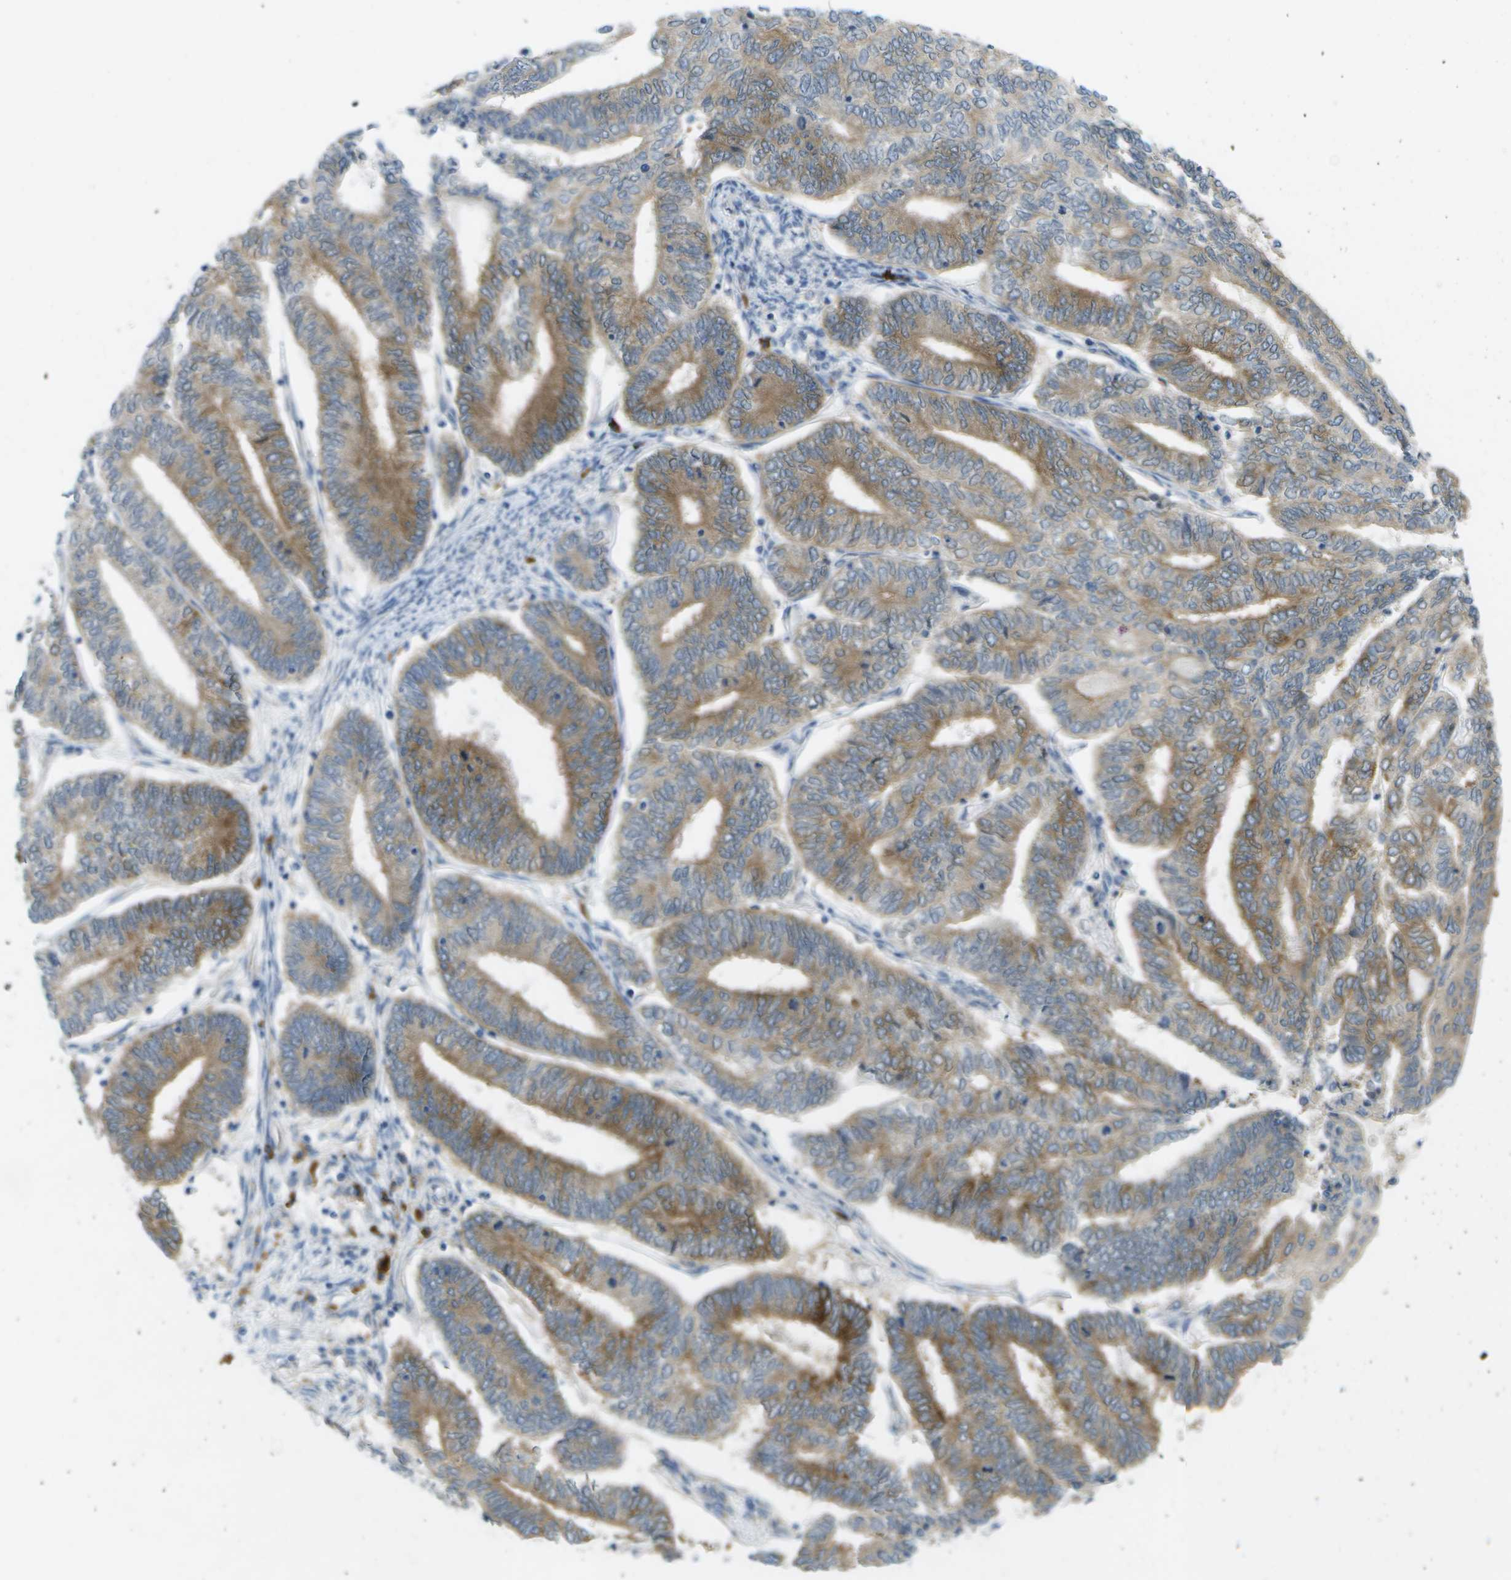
{"staining": {"intensity": "moderate", "quantity": ">75%", "location": "cytoplasmic/membranous"}, "tissue": "endometrial cancer", "cell_type": "Tumor cells", "image_type": "cancer", "snomed": [{"axis": "morphology", "description": "Adenocarcinoma, NOS"}, {"axis": "topography", "description": "Uterus"}, {"axis": "topography", "description": "Endometrium"}], "caption": "Tumor cells display medium levels of moderate cytoplasmic/membranous expression in about >75% of cells in endometrial cancer (adenocarcinoma).", "gene": "WNK2", "patient": {"sex": "female", "age": 70}}